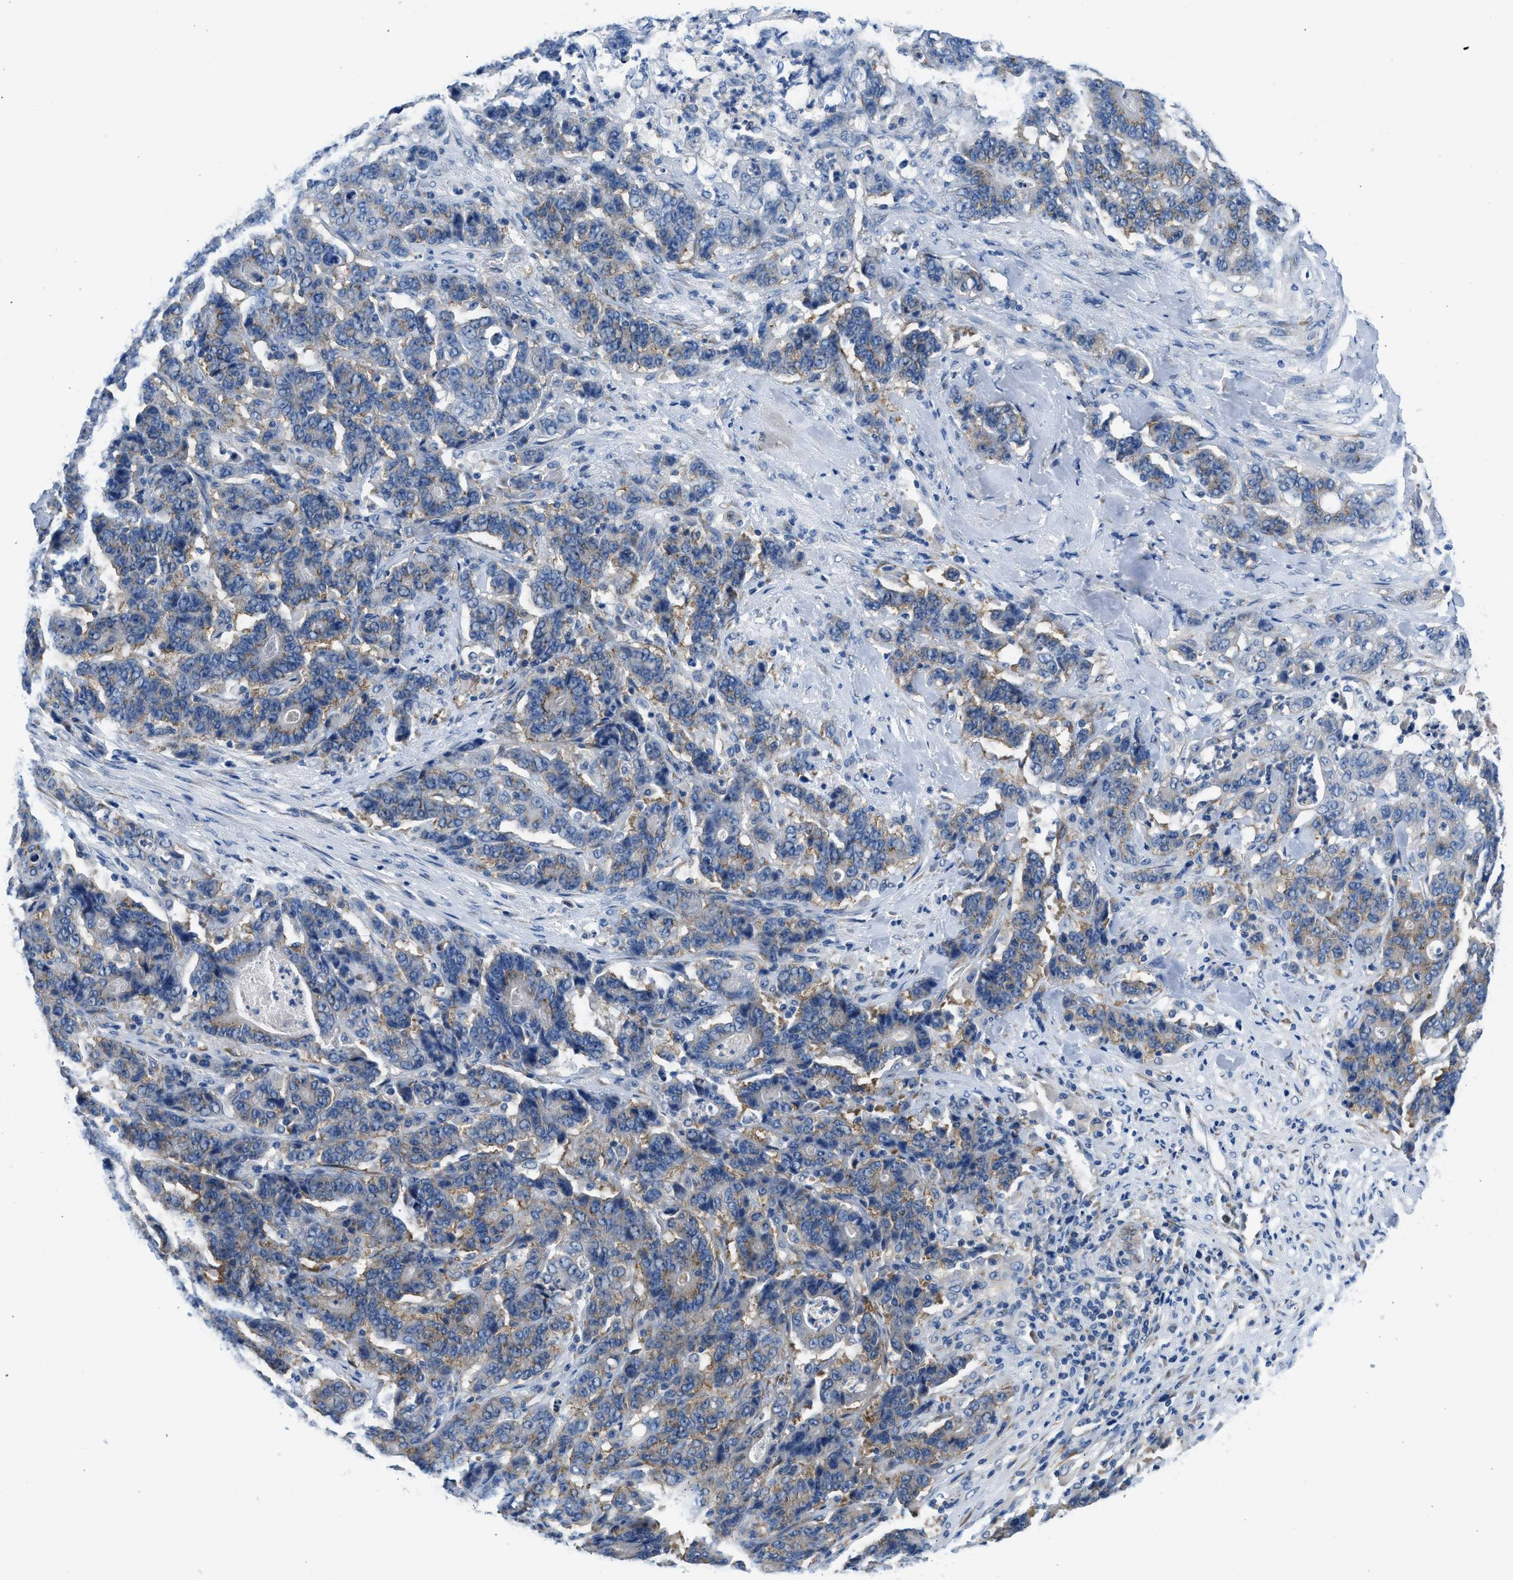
{"staining": {"intensity": "weak", "quantity": "25%-75%", "location": "cytoplasmic/membranous"}, "tissue": "stomach cancer", "cell_type": "Tumor cells", "image_type": "cancer", "snomed": [{"axis": "morphology", "description": "Adenocarcinoma, NOS"}, {"axis": "topography", "description": "Stomach"}], "caption": "Protein expression analysis of stomach cancer (adenocarcinoma) reveals weak cytoplasmic/membranous expression in approximately 25%-75% of tumor cells.", "gene": "BNC2", "patient": {"sex": "female", "age": 73}}